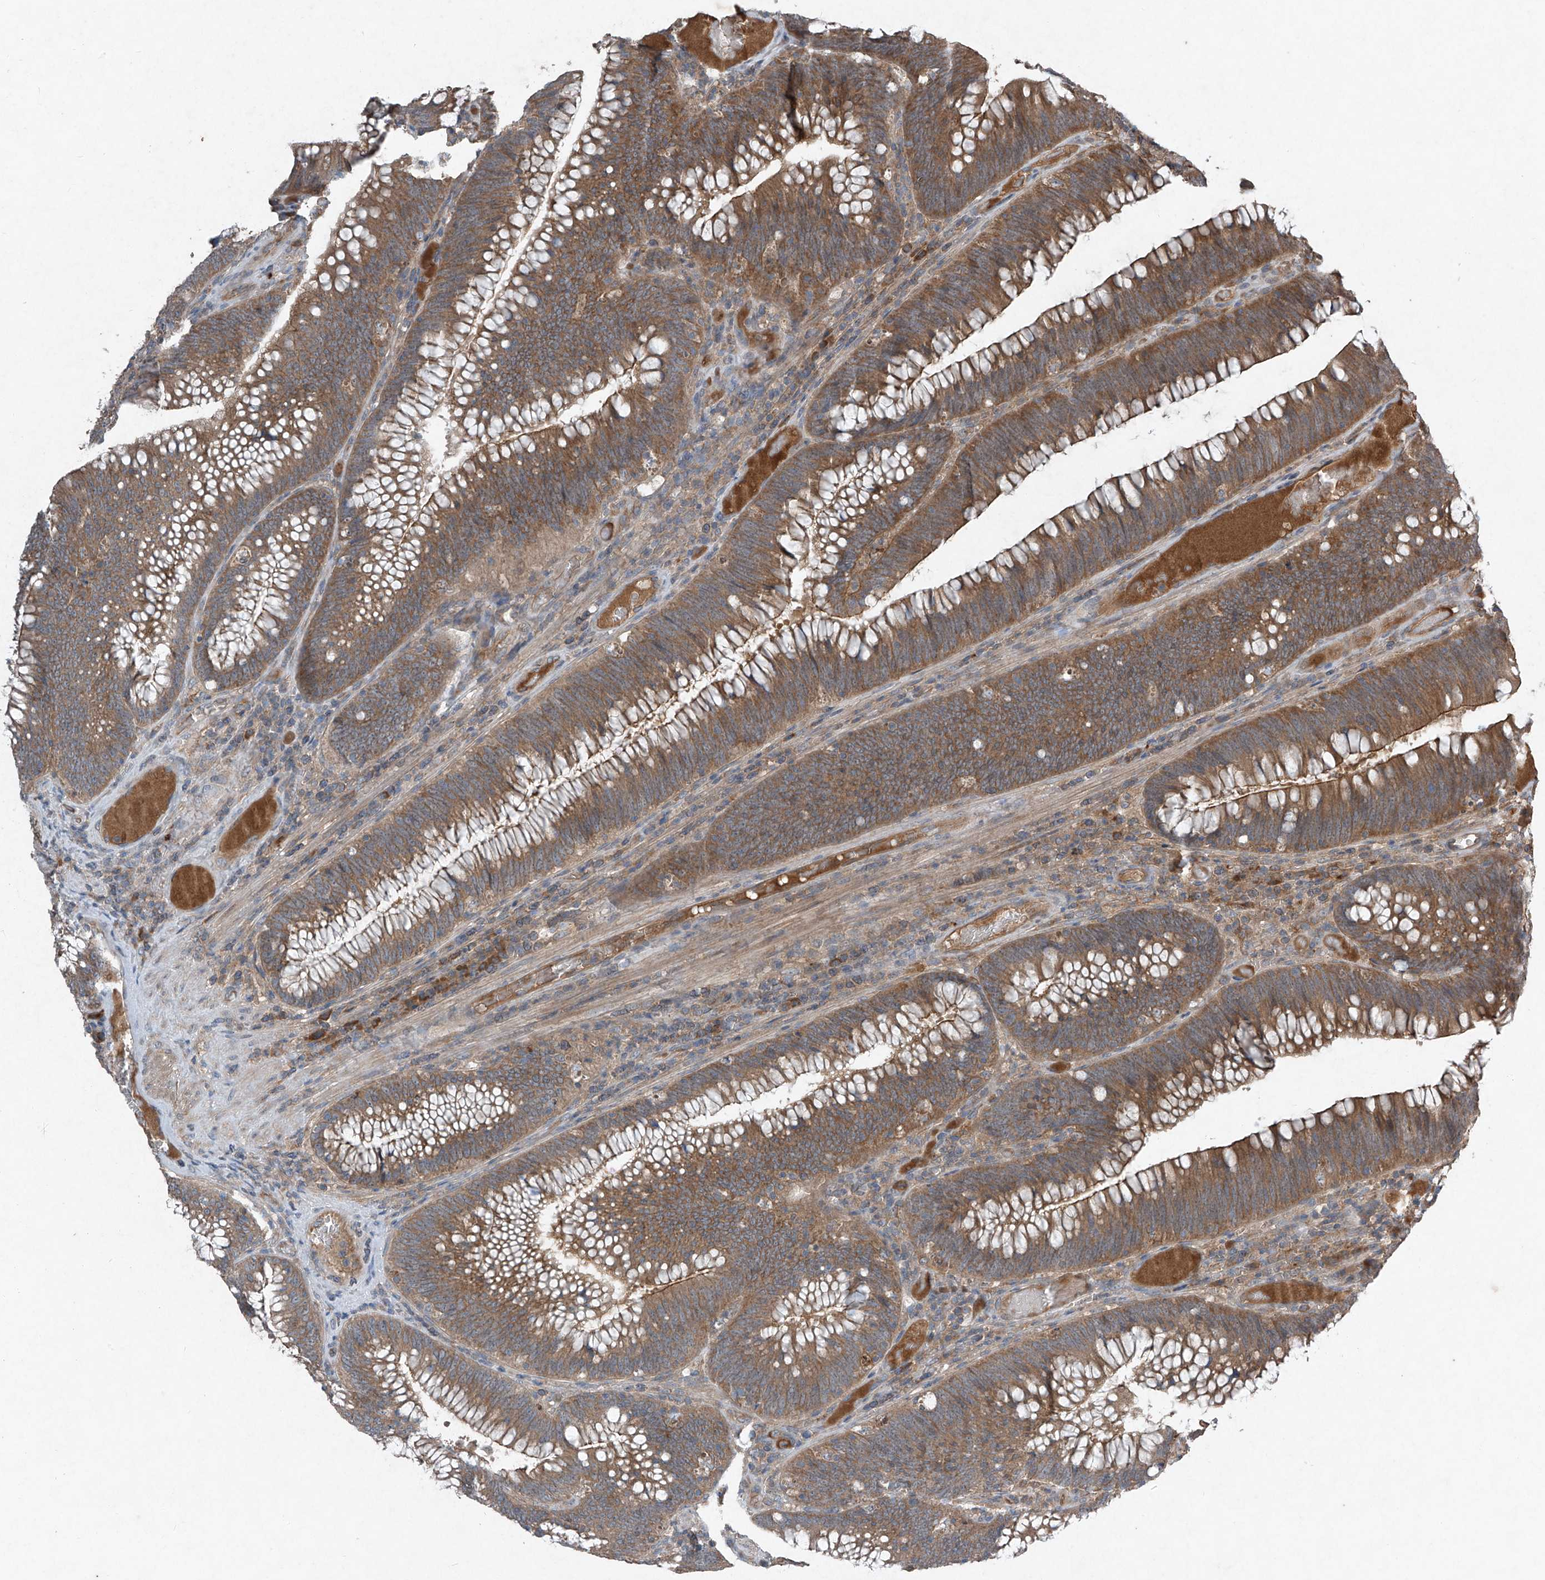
{"staining": {"intensity": "moderate", "quantity": ">75%", "location": "cytoplasmic/membranous"}, "tissue": "colorectal cancer", "cell_type": "Tumor cells", "image_type": "cancer", "snomed": [{"axis": "morphology", "description": "Normal tissue, NOS"}, {"axis": "topography", "description": "Colon"}], "caption": "Colorectal cancer stained for a protein displays moderate cytoplasmic/membranous positivity in tumor cells.", "gene": "FOXRED2", "patient": {"sex": "female", "age": 82}}